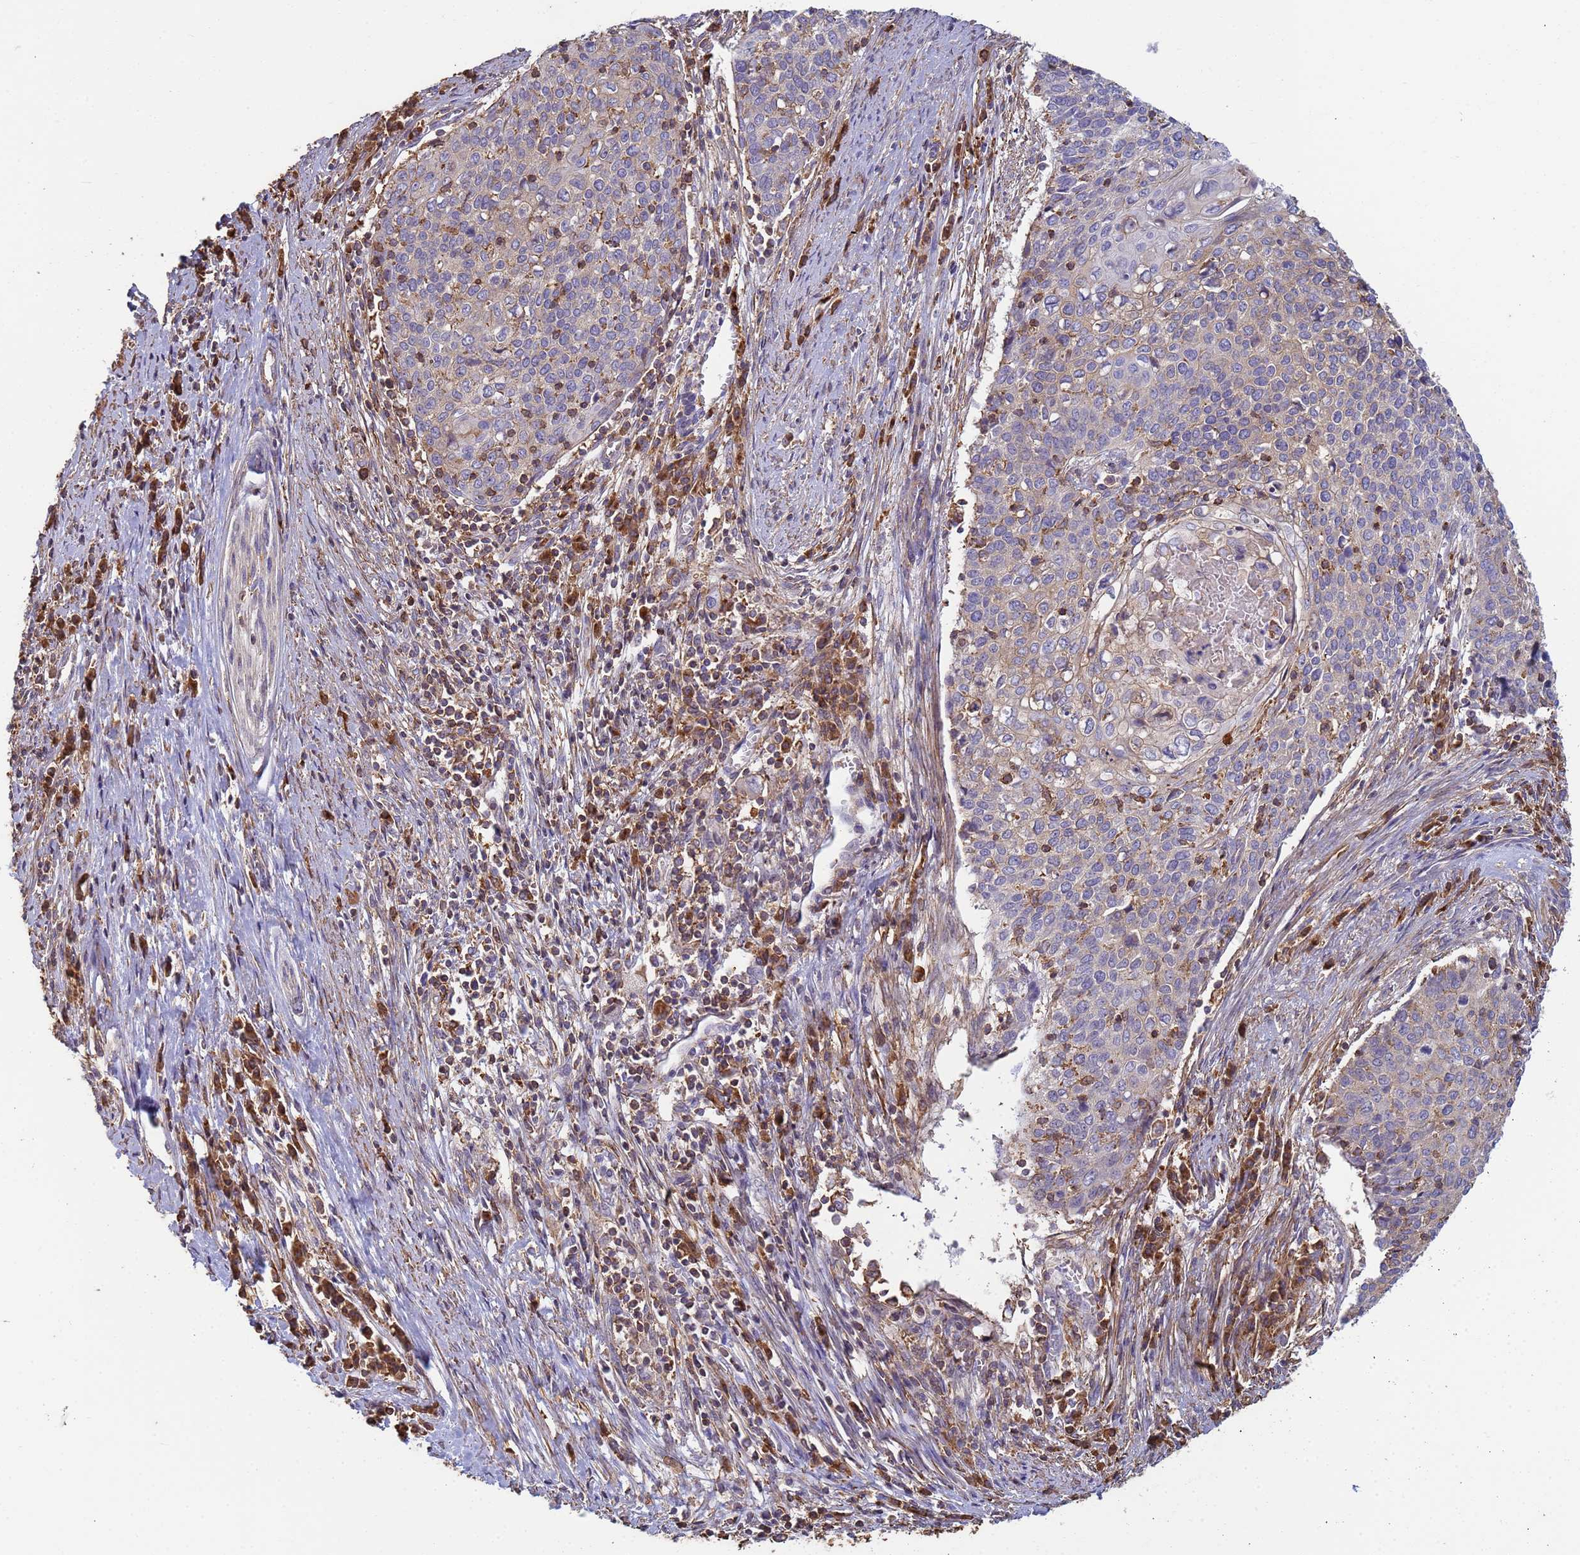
{"staining": {"intensity": "negative", "quantity": "none", "location": "none"}, "tissue": "cervical cancer", "cell_type": "Tumor cells", "image_type": "cancer", "snomed": [{"axis": "morphology", "description": "Squamous cell carcinoma, NOS"}, {"axis": "topography", "description": "Cervix"}], "caption": "Human cervical cancer (squamous cell carcinoma) stained for a protein using immunohistochemistry exhibits no positivity in tumor cells.", "gene": "ZNG1B", "patient": {"sex": "female", "age": 39}}